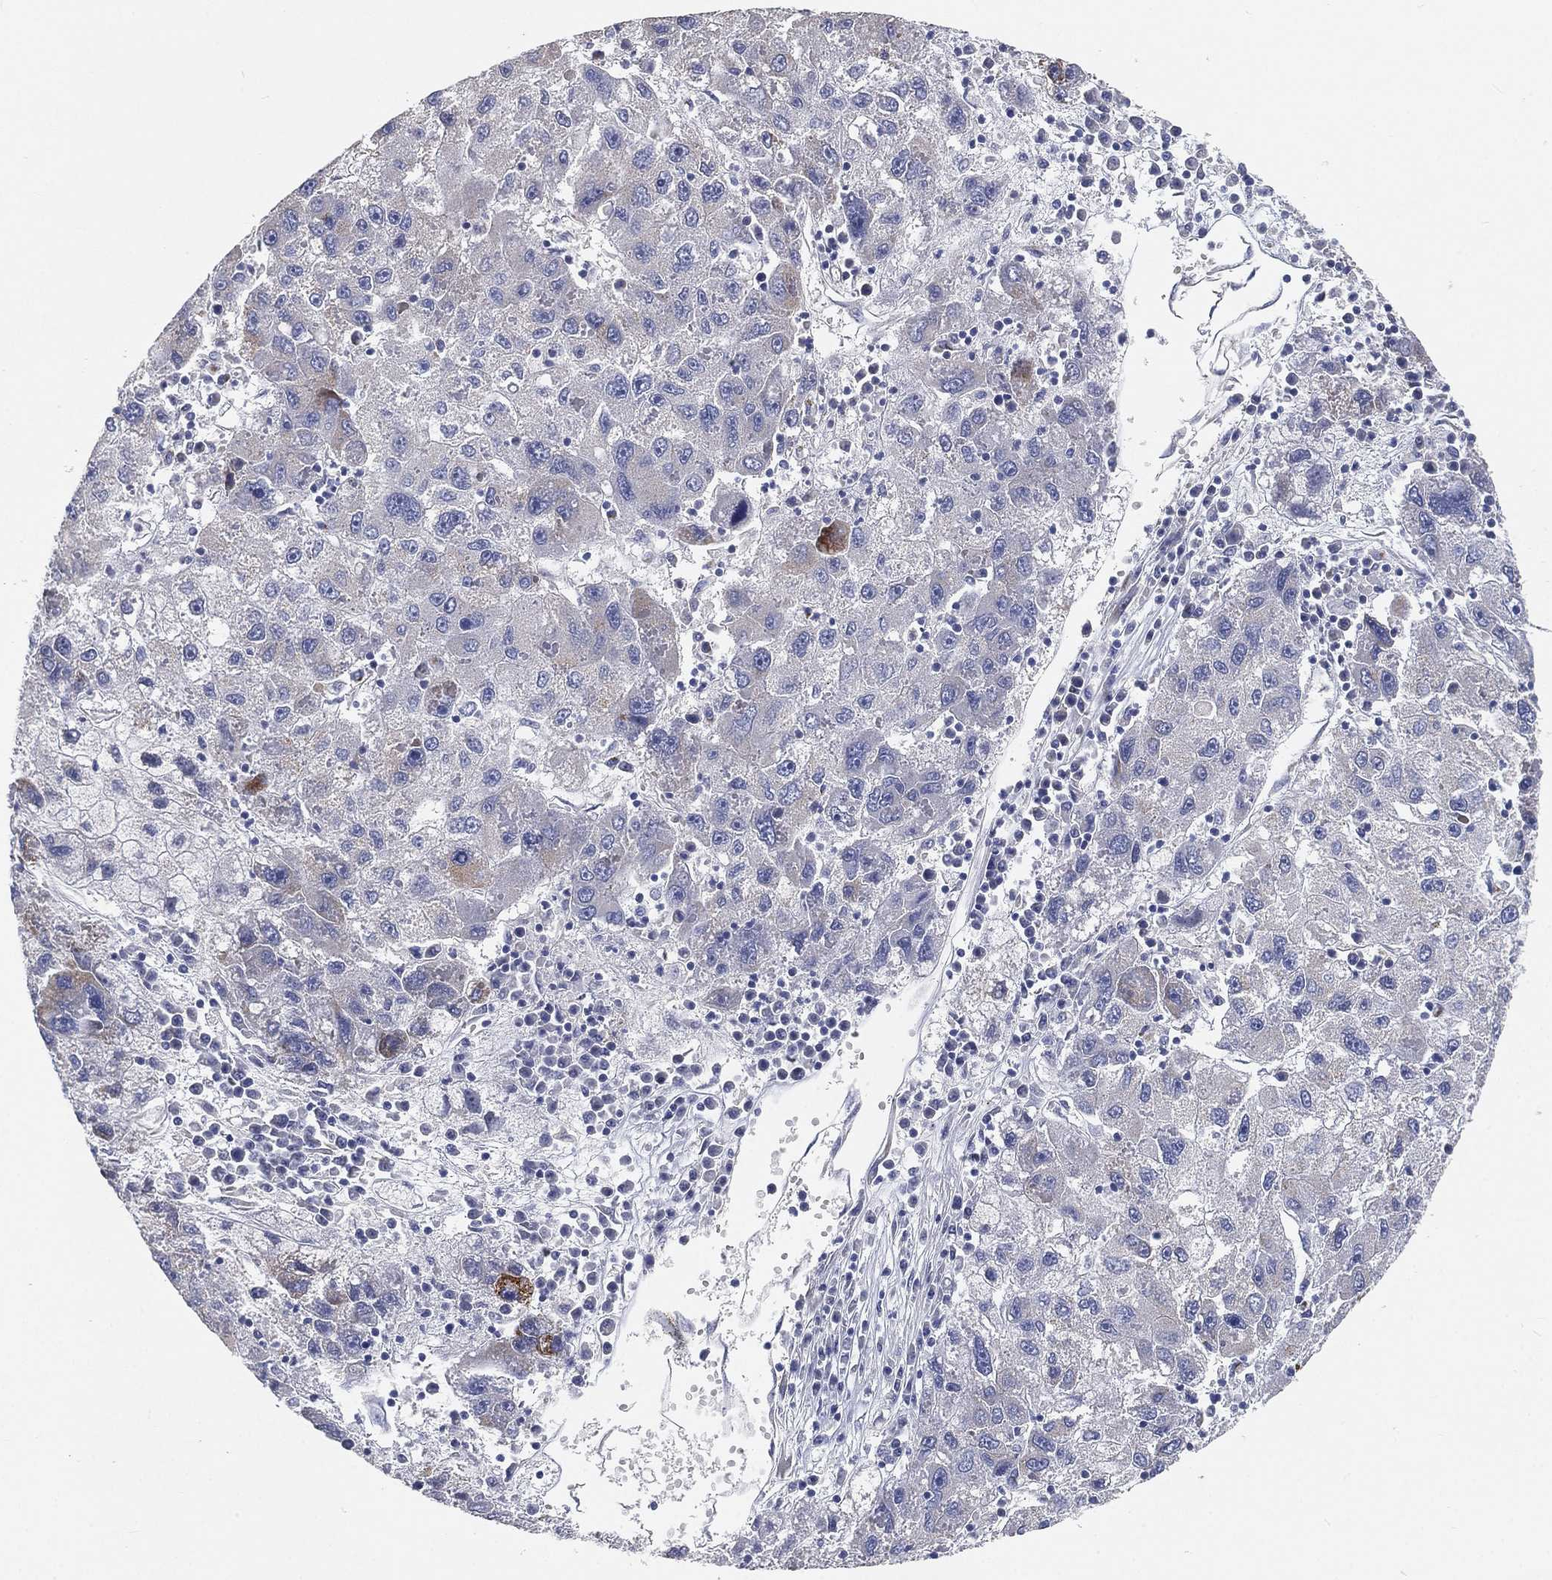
{"staining": {"intensity": "negative", "quantity": "none", "location": "none"}, "tissue": "liver cancer", "cell_type": "Tumor cells", "image_type": "cancer", "snomed": [{"axis": "morphology", "description": "Carcinoma, Hepatocellular, NOS"}, {"axis": "topography", "description": "Liver"}], "caption": "Human liver cancer (hepatocellular carcinoma) stained for a protein using immunohistochemistry (IHC) exhibits no positivity in tumor cells.", "gene": "TMEM25", "patient": {"sex": "male", "age": 75}}